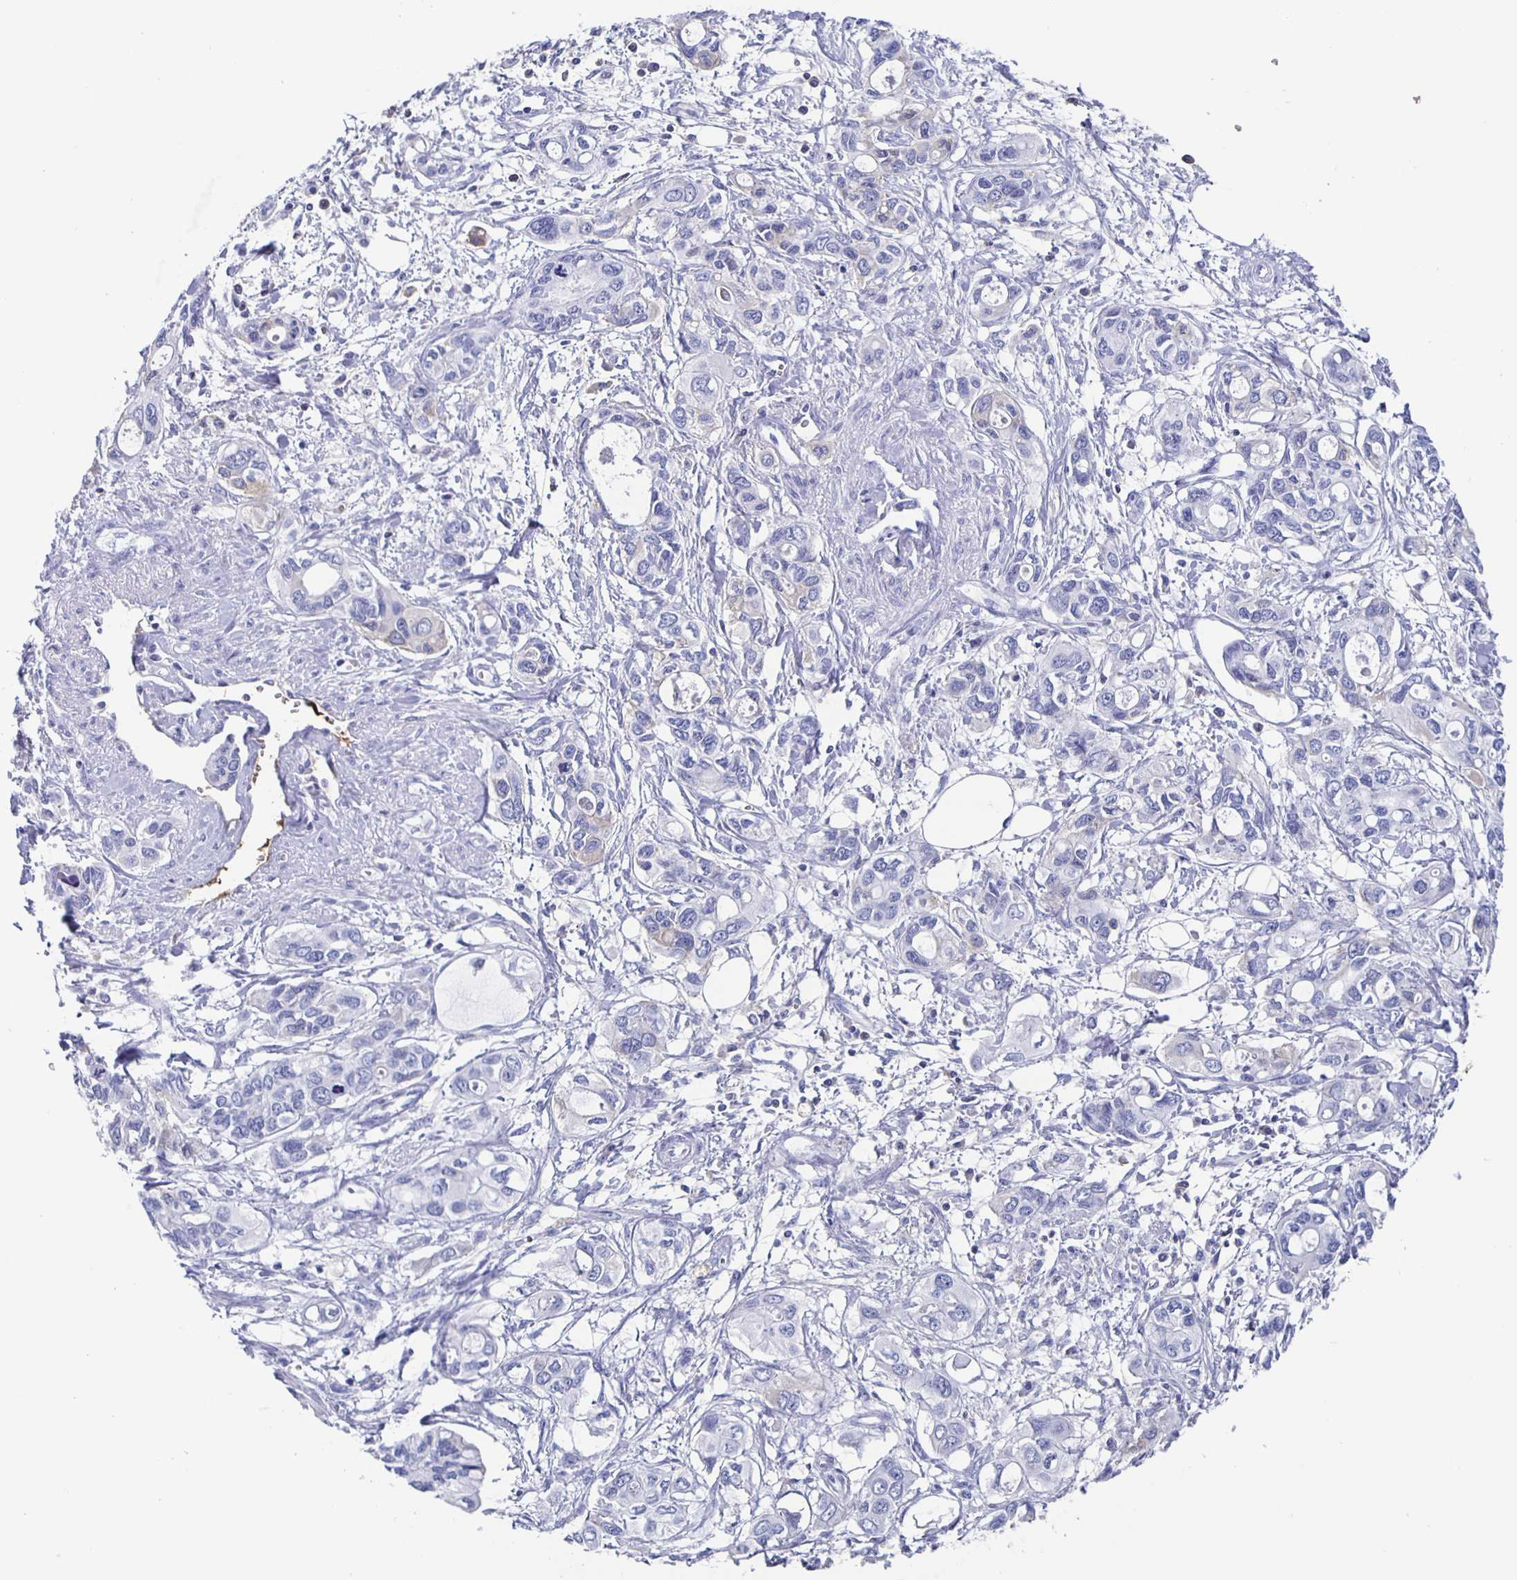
{"staining": {"intensity": "negative", "quantity": "none", "location": "none"}, "tissue": "pancreatic cancer", "cell_type": "Tumor cells", "image_type": "cancer", "snomed": [{"axis": "morphology", "description": "Adenocarcinoma, NOS"}, {"axis": "topography", "description": "Pancreas"}], "caption": "High power microscopy micrograph of an IHC histopathology image of pancreatic cancer (adenocarcinoma), revealing no significant staining in tumor cells. (Brightfield microscopy of DAB IHC at high magnification).", "gene": "FGA", "patient": {"sex": "male", "age": 60}}